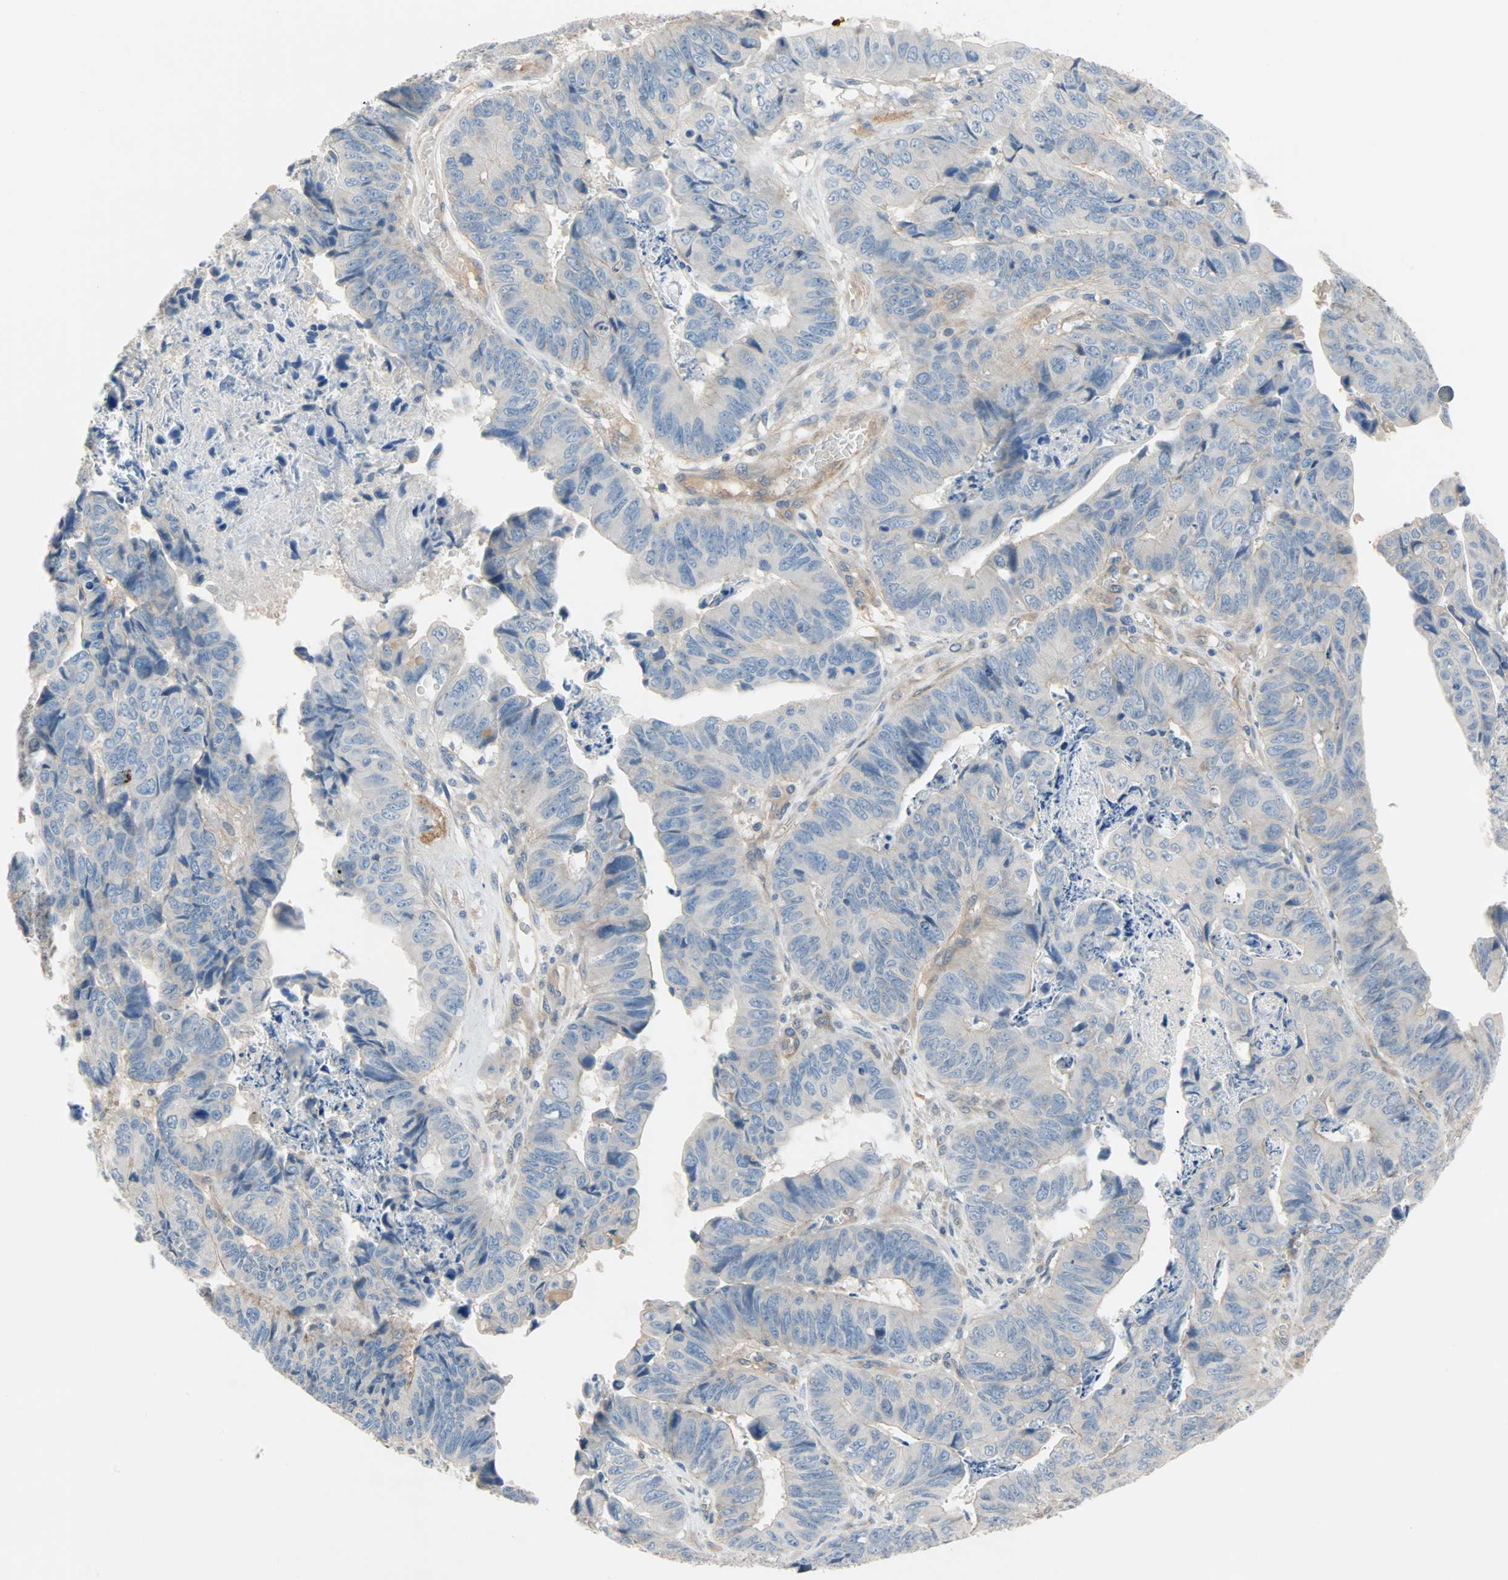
{"staining": {"intensity": "weak", "quantity": "<25%", "location": "cytoplasmic/membranous"}, "tissue": "stomach cancer", "cell_type": "Tumor cells", "image_type": "cancer", "snomed": [{"axis": "morphology", "description": "Adenocarcinoma, NOS"}, {"axis": "topography", "description": "Stomach, lower"}], "caption": "Micrograph shows no protein staining in tumor cells of stomach cancer (adenocarcinoma) tissue.", "gene": "TNFRSF12A", "patient": {"sex": "male", "age": 77}}